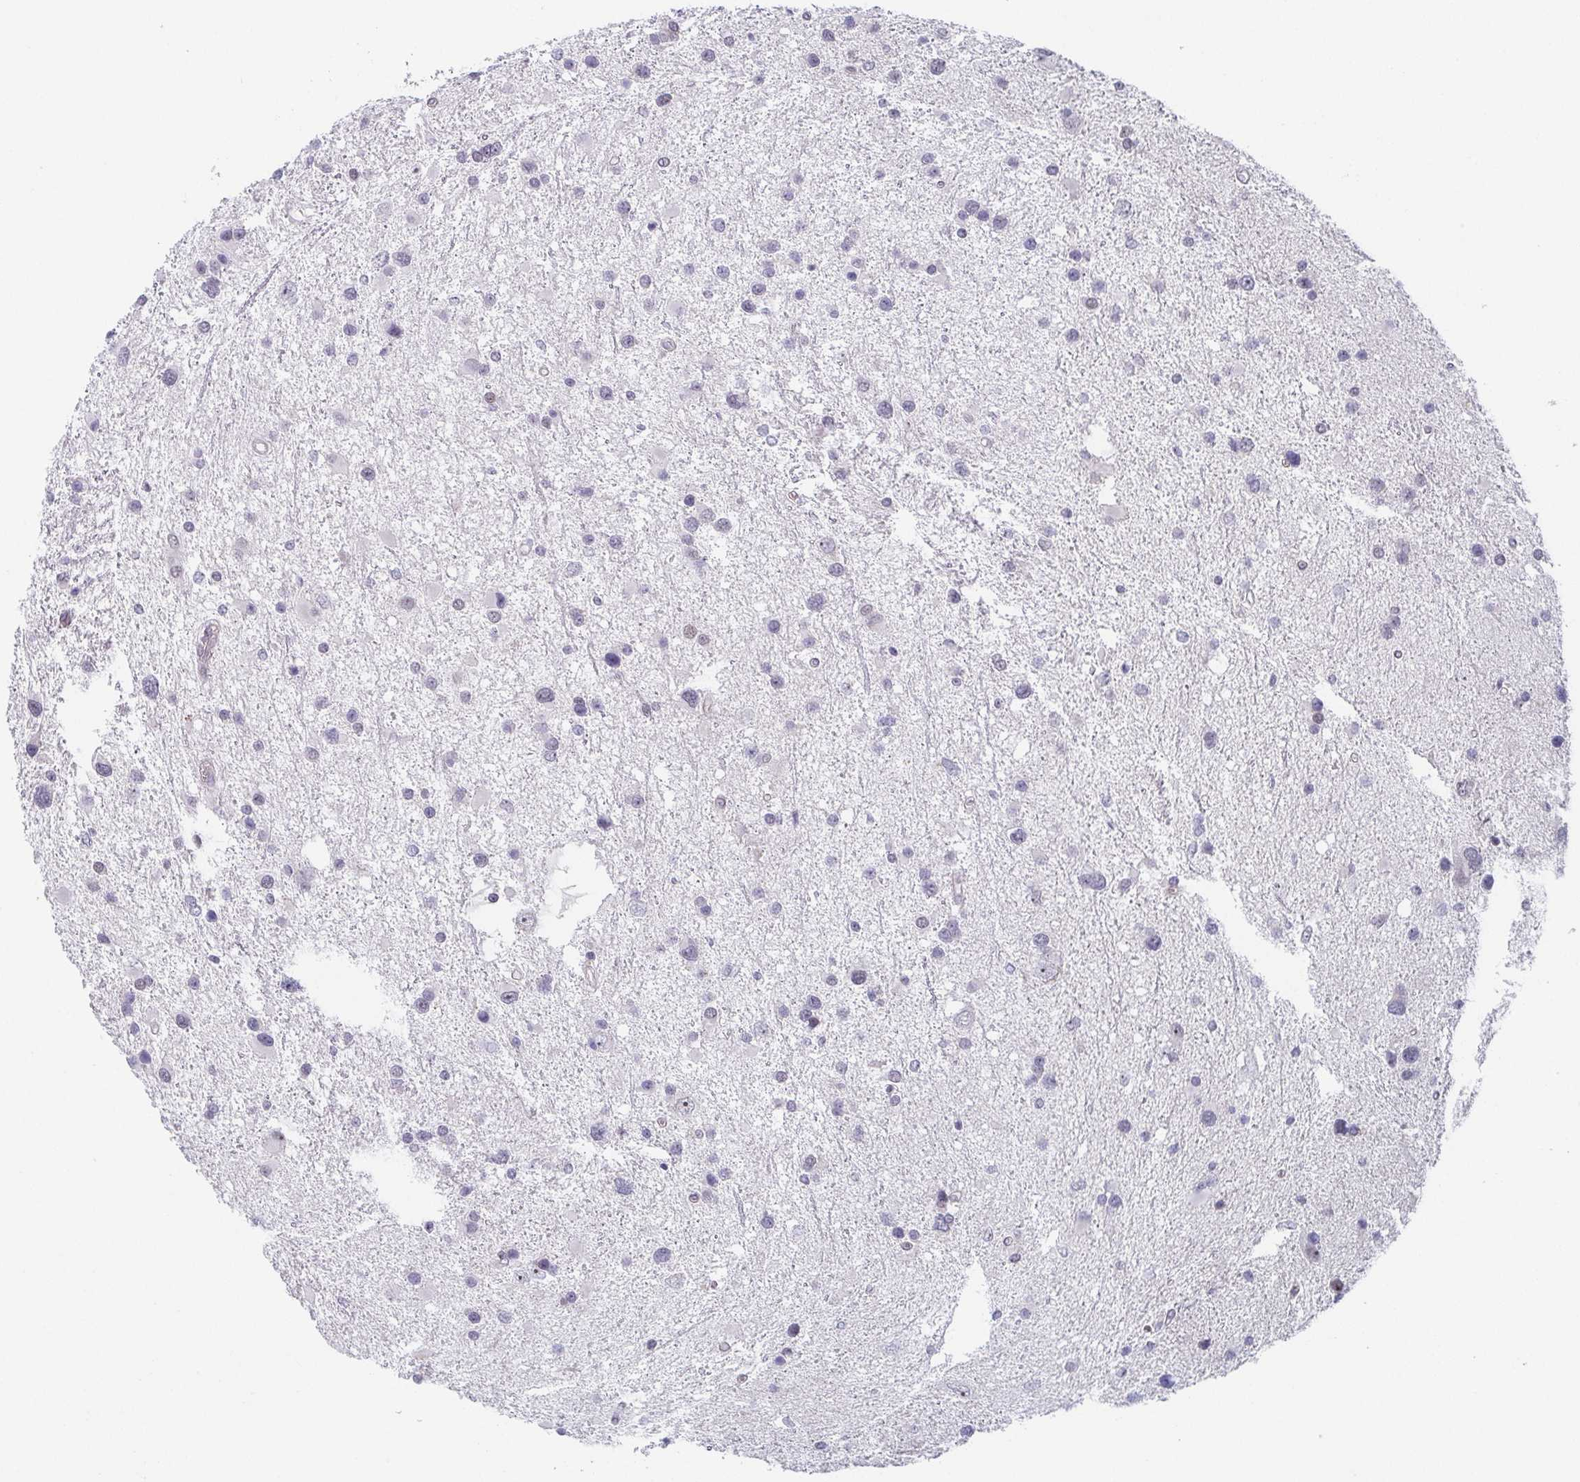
{"staining": {"intensity": "negative", "quantity": "none", "location": "none"}, "tissue": "glioma", "cell_type": "Tumor cells", "image_type": "cancer", "snomed": [{"axis": "morphology", "description": "Glioma, malignant, Low grade"}, {"axis": "topography", "description": "Brain"}], "caption": "A high-resolution micrograph shows immunohistochemistry staining of malignant glioma (low-grade), which displays no significant positivity in tumor cells.", "gene": "EXOSC7", "patient": {"sex": "female", "age": 32}}